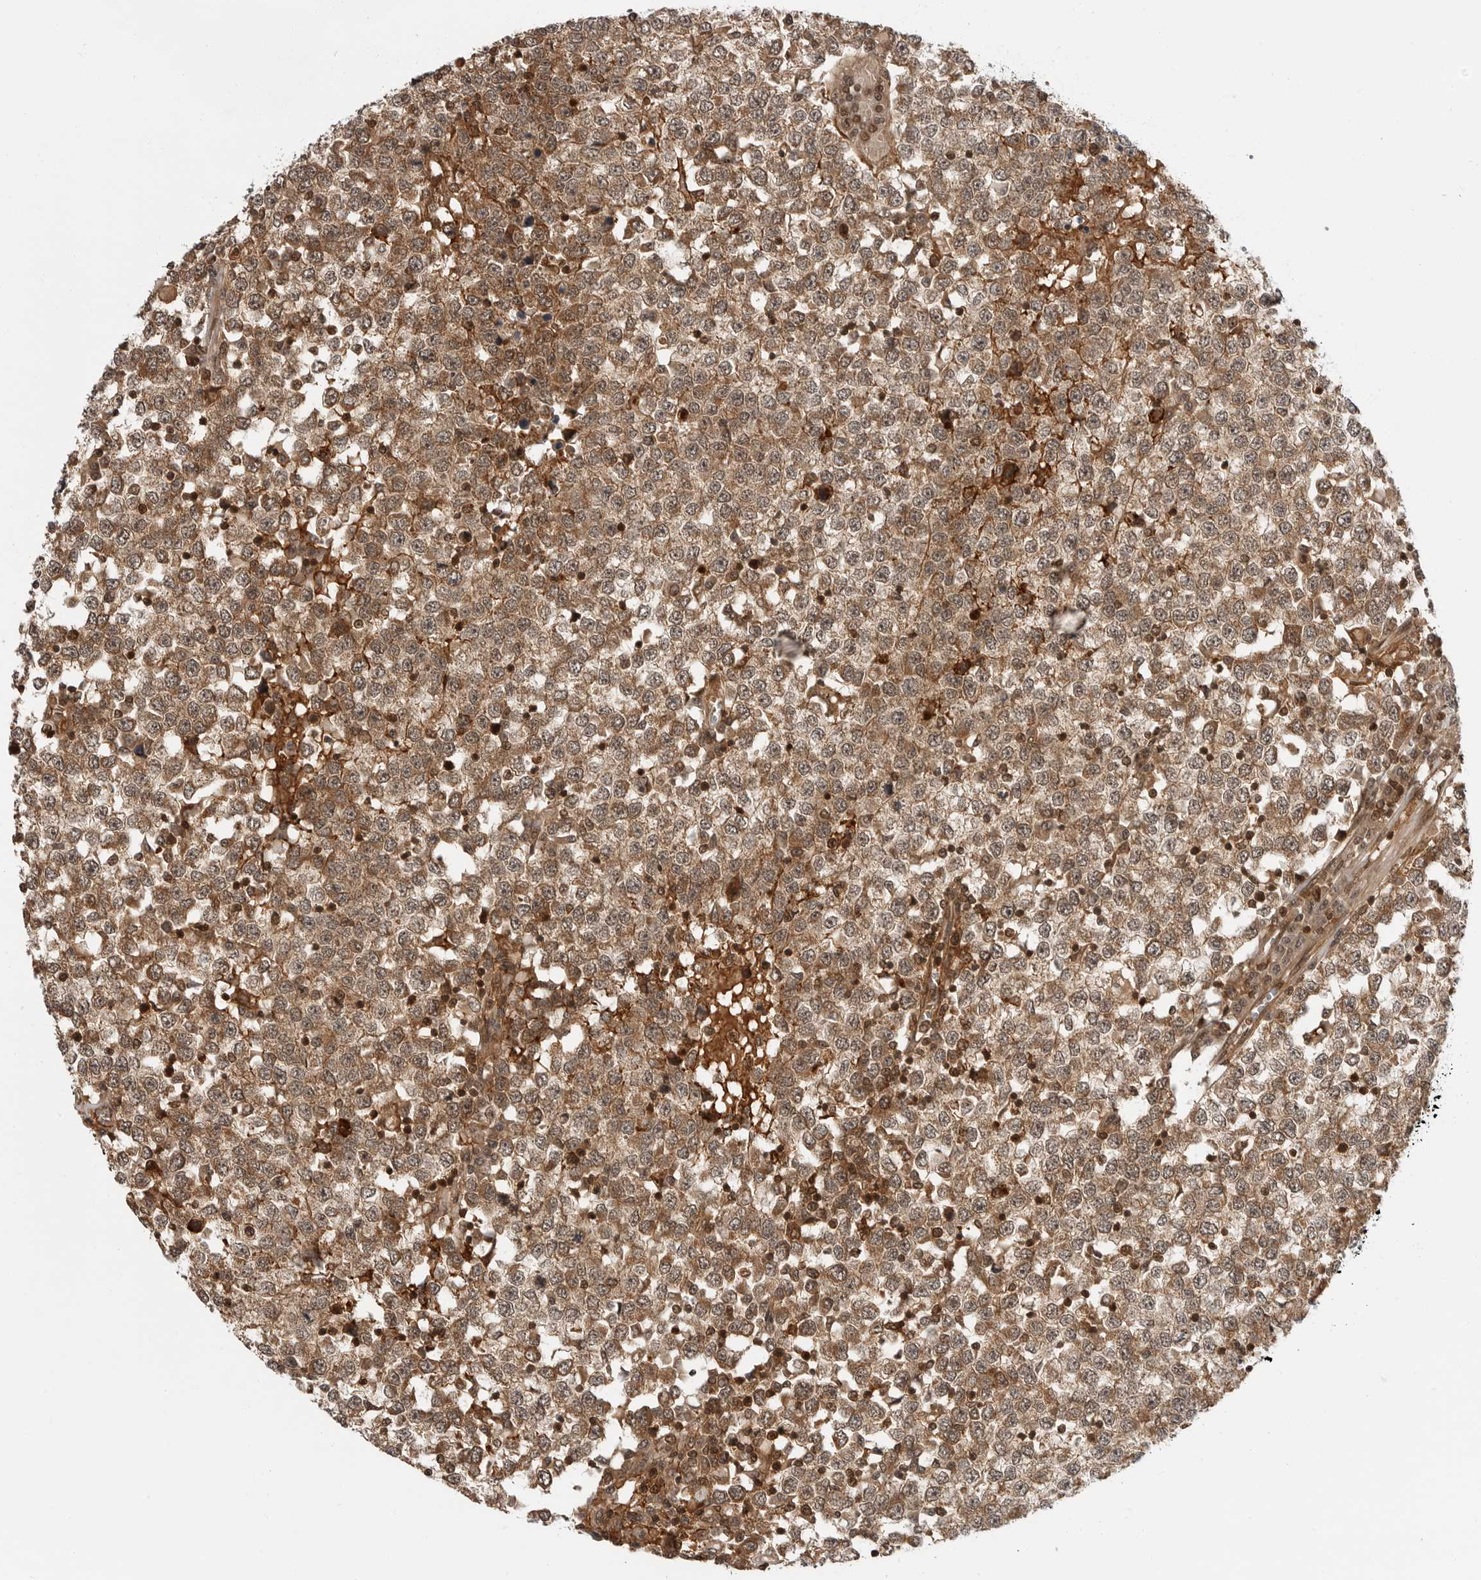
{"staining": {"intensity": "moderate", "quantity": ">75%", "location": "cytoplasmic/membranous,nuclear"}, "tissue": "testis cancer", "cell_type": "Tumor cells", "image_type": "cancer", "snomed": [{"axis": "morphology", "description": "Seminoma, NOS"}, {"axis": "topography", "description": "Testis"}], "caption": "Testis cancer stained with a protein marker reveals moderate staining in tumor cells.", "gene": "SZRD1", "patient": {"sex": "male", "age": 65}}